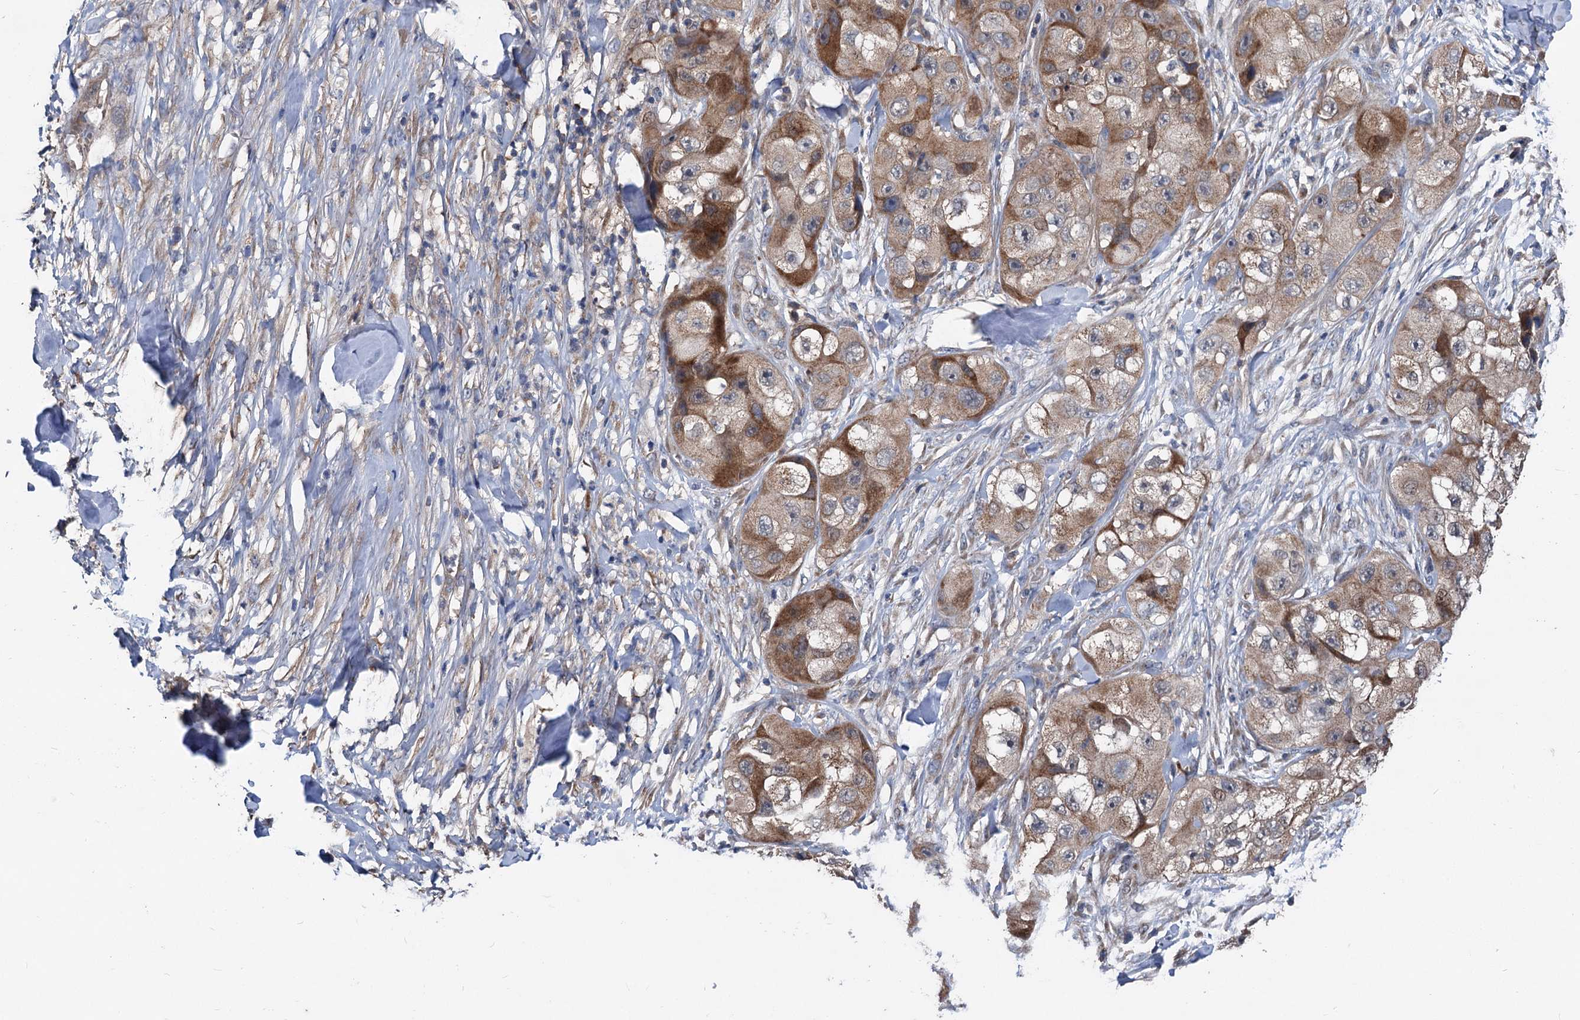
{"staining": {"intensity": "moderate", "quantity": ">75%", "location": "cytoplasmic/membranous"}, "tissue": "skin cancer", "cell_type": "Tumor cells", "image_type": "cancer", "snomed": [{"axis": "morphology", "description": "Squamous cell carcinoma, NOS"}, {"axis": "topography", "description": "Skin"}, {"axis": "topography", "description": "Subcutis"}], "caption": "The immunohistochemical stain shows moderate cytoplasmic/membranous positivity in tumor cells of squamous cell carcinoma (skin) tissue. (DAB IHC with brightfield microscopy, high magnification).", "gene": "OTUB1", "patient": {"sex": "male", "age": 73}}